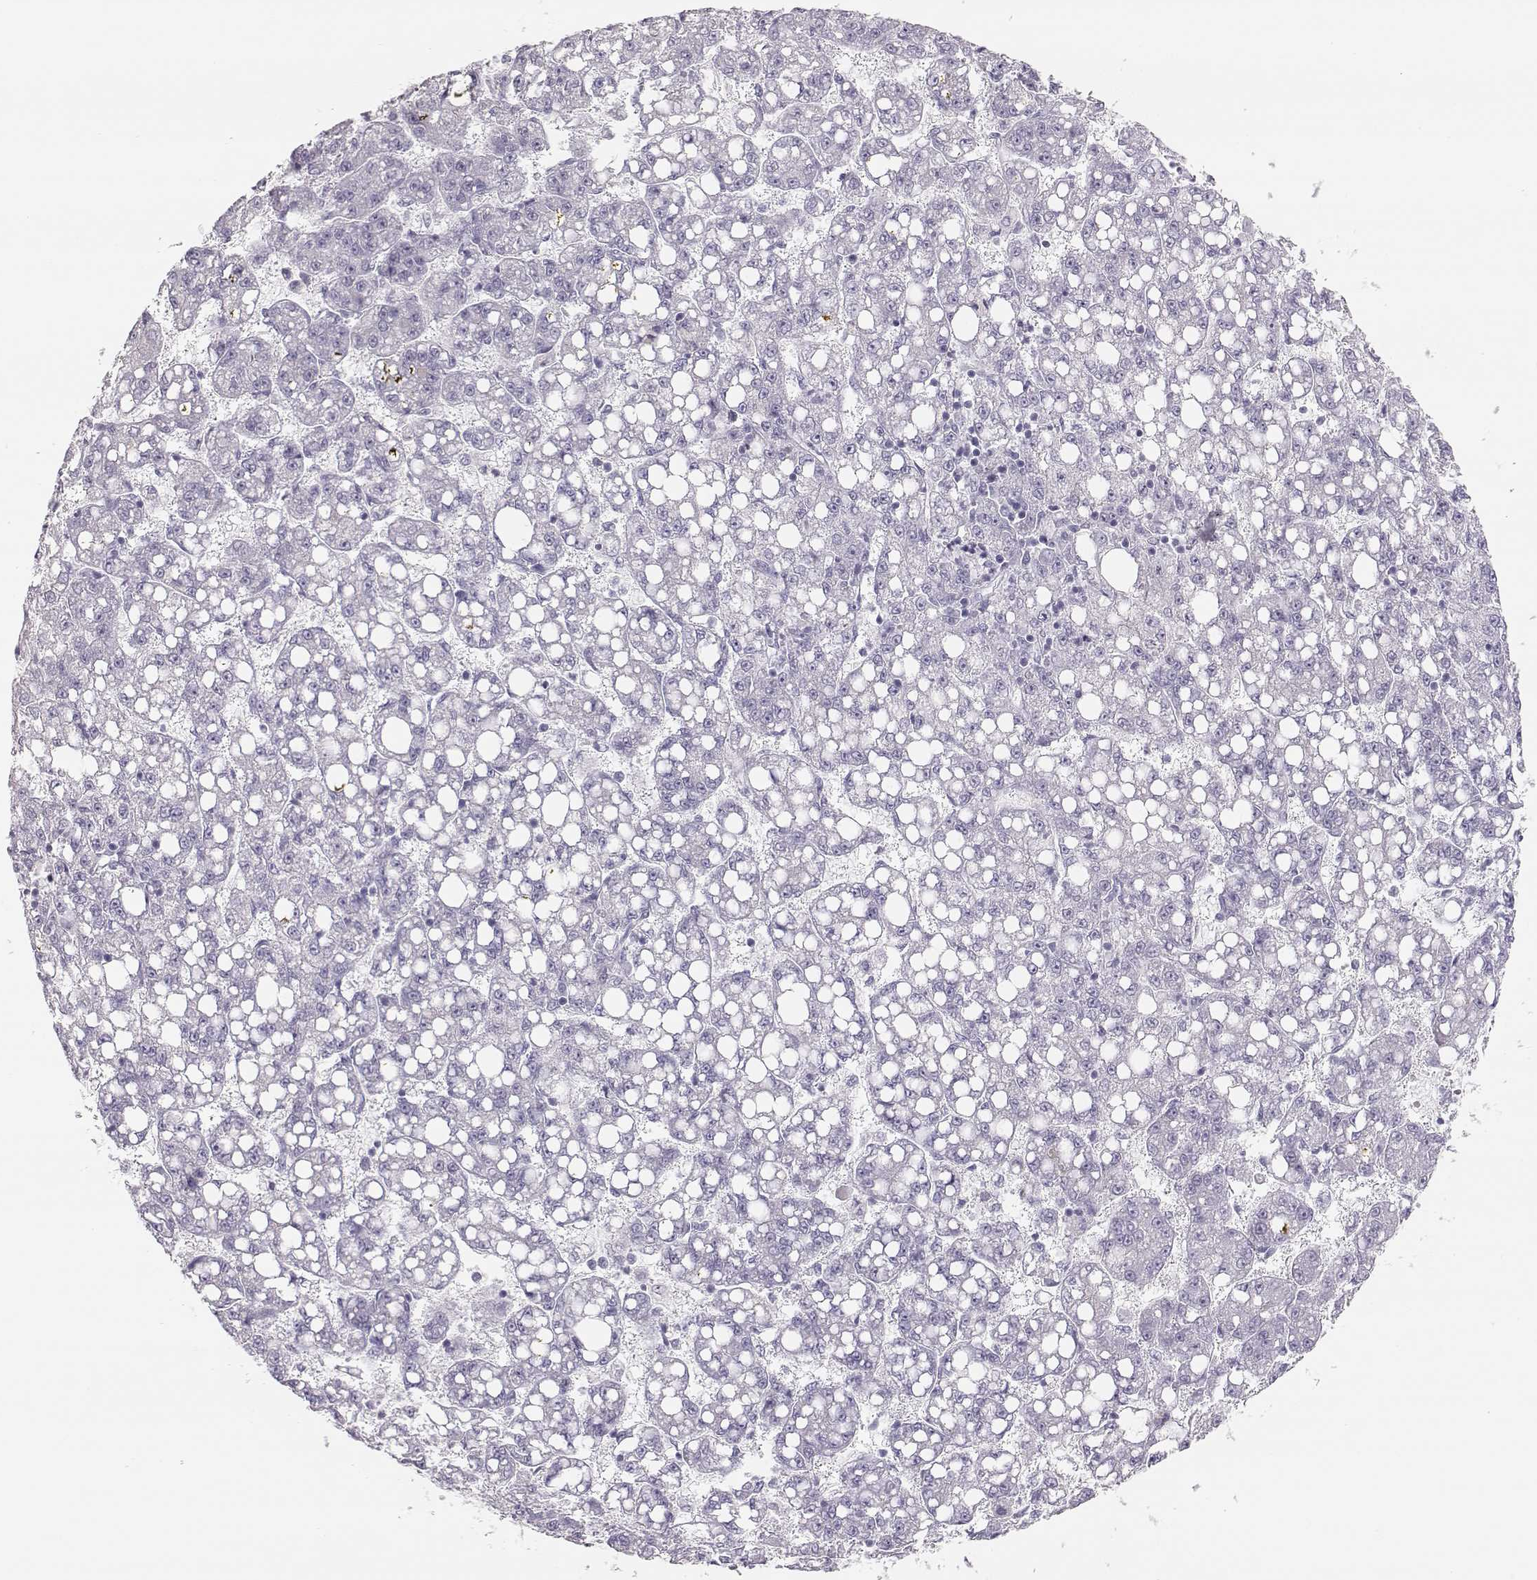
{"staining": {"intensity": "negative", "quantity": "none", "location": "none"}, "tissue": "liver cancer", "cell_type": "Tumor cells", "image_type": "cancer", "snomed": [{"axis": "morphology", "description": "Carcinoma, Hepatocellular, NOS"}, {"axis": "topography", "description": "Liver"}], "caption": "Tumor cells are negative for protein expression in human liver cancer.", "gene": "LEPR", "patient": {"sex": "female", "age": 65}}